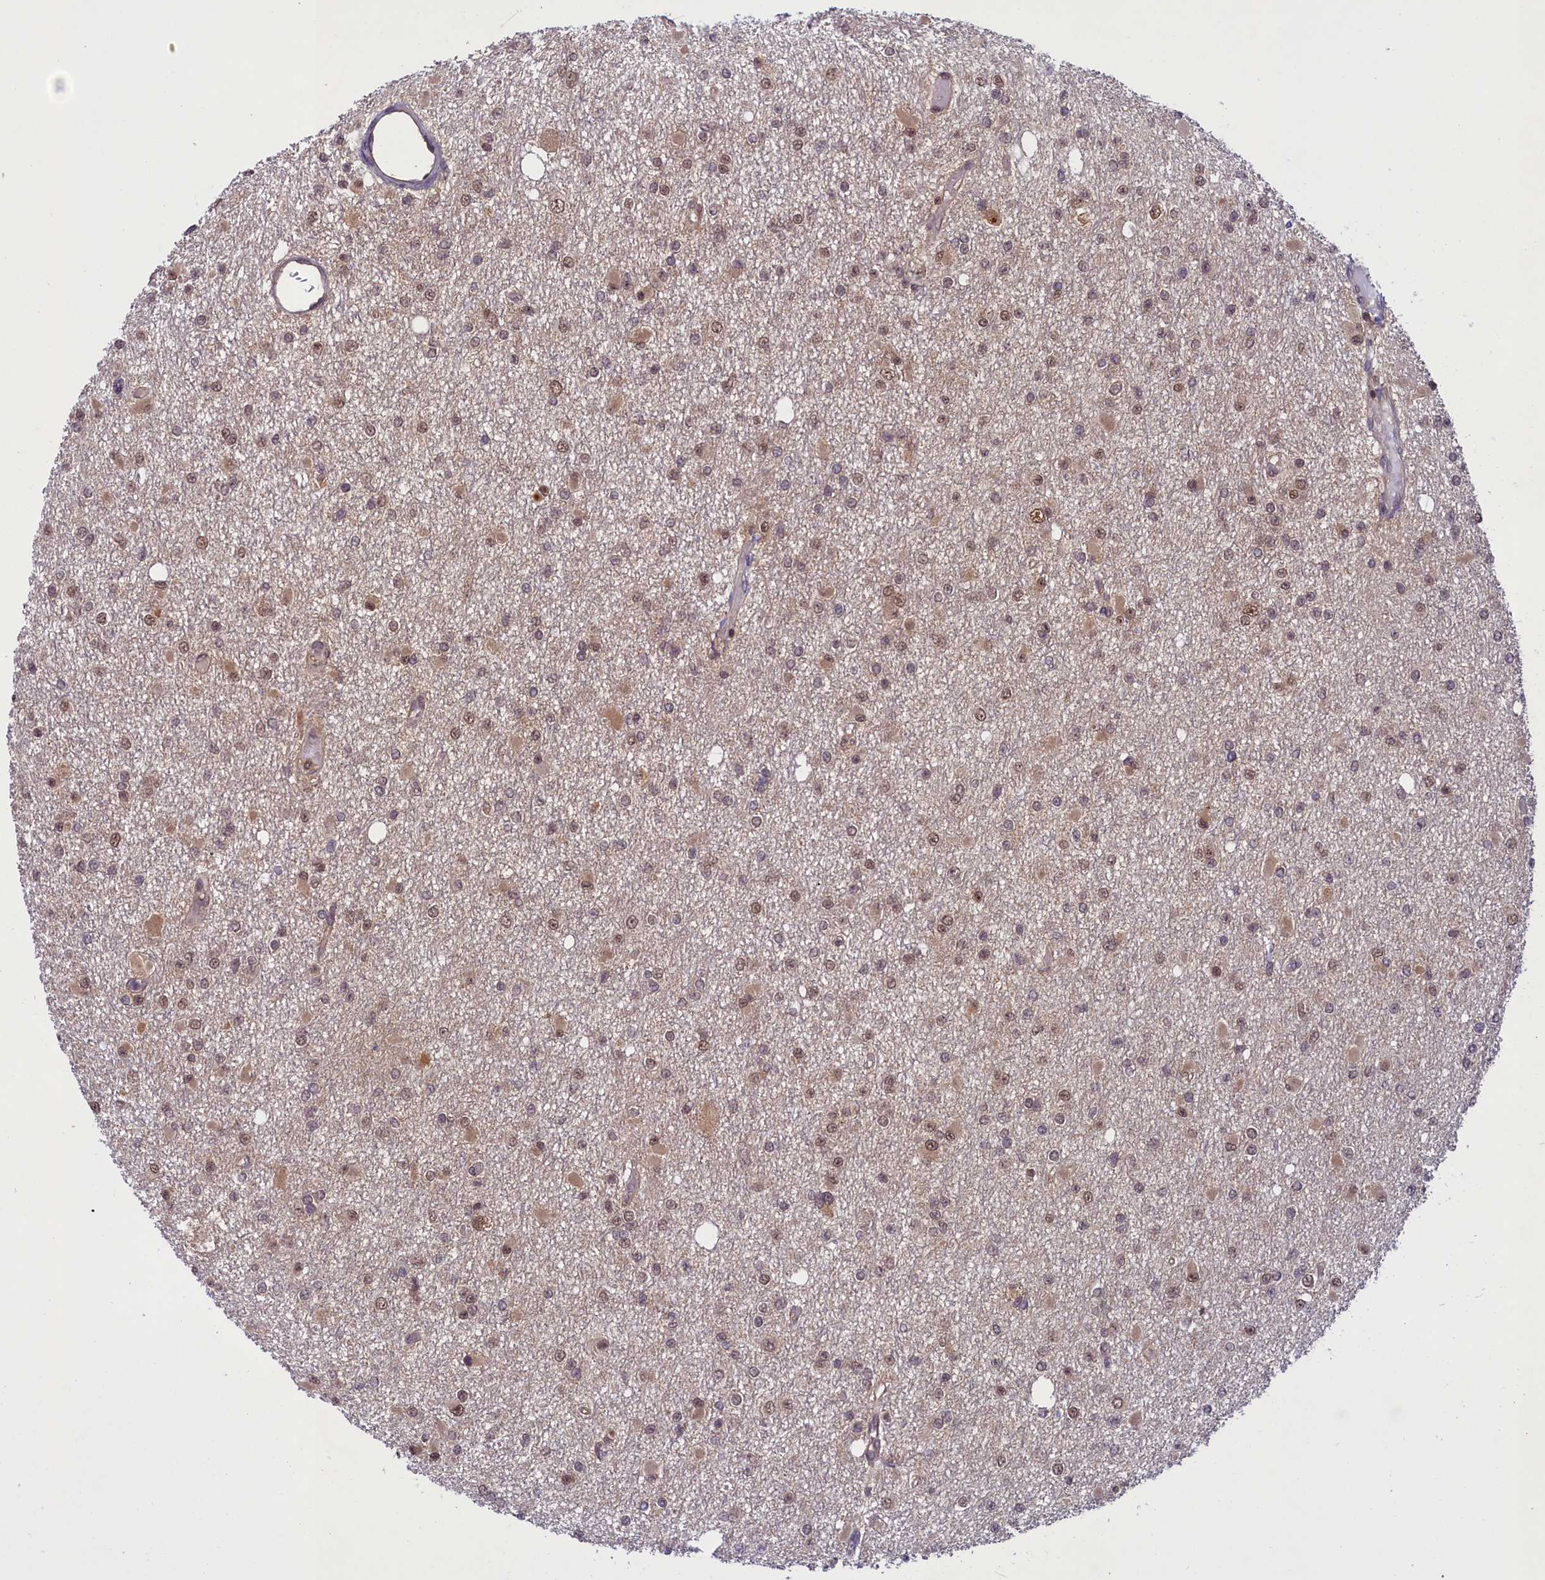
{"staining": {"intensity": "moderate", "quantity": "<25%", "location": "nuclear"}, "tissue": "glioma", "cell_type": "Tumor cells", "image_type": "cancer", "snomed": [{"axis": "morphology", "description": "Glioma, malignant, Low grade"}, {"axis": "topography", "description": "Brain"}], "caption": "Malignant low-grade glioma tissue shows moderate nuclear expression in approximately <25% of tumor cells, visualized by immunohistochemistry. The protein of interest is shown in brown color, while the nuclei are stained blue.", "gene": "SLC7A6OS", "patient": {"sex": "female", "age": 22}}